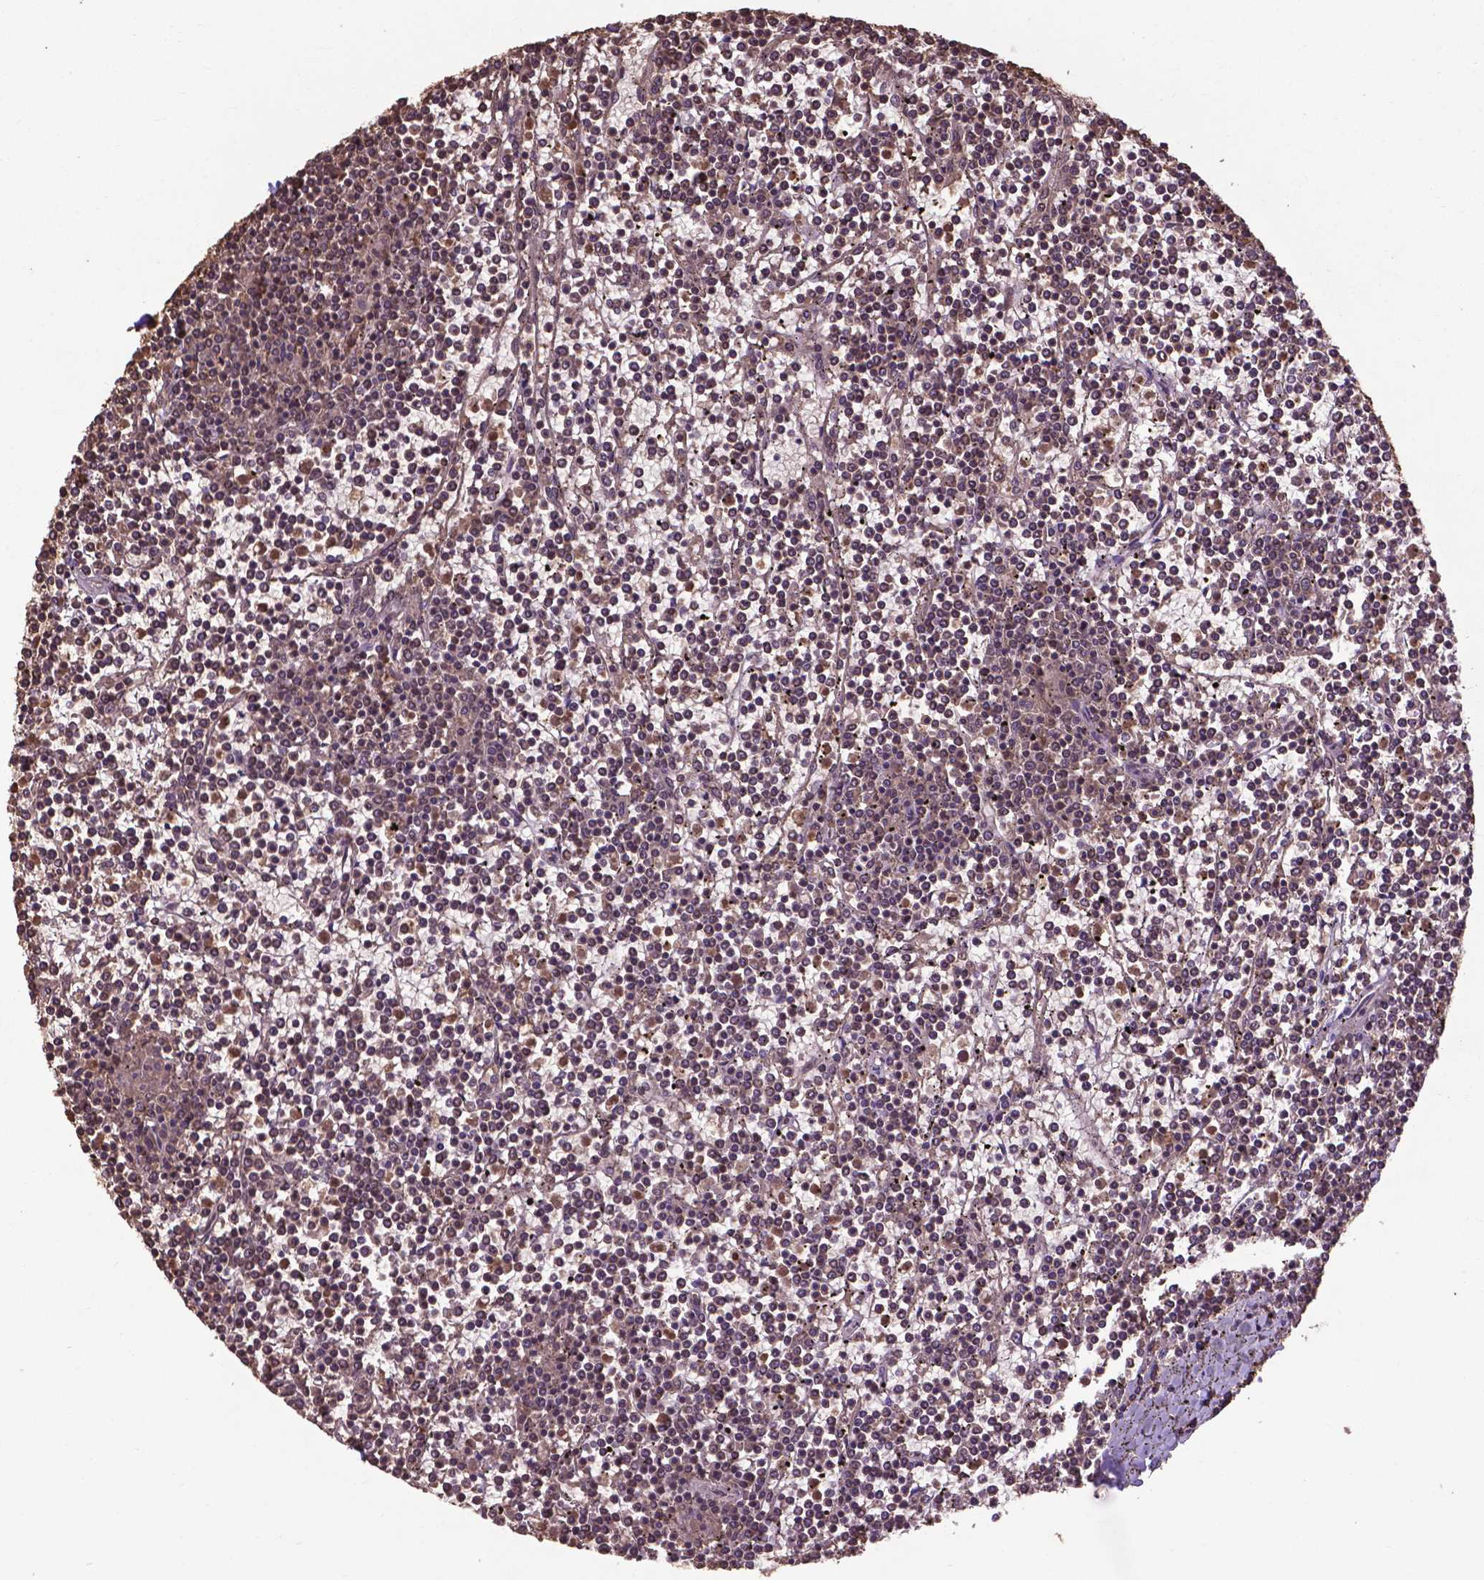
{"staining": {"intensity": "moderate", "quantity": ">75%", "location": "cytoplasmic/membranous,nuclear"}, "tissue": "lymphoma", "cell_type": "Tumor cells", "image_type": "cancer", "snomed": [{"axis": "morphology", "description": "Malignant lymphoma, non-Hodgkin's type, Low grade"}, {"axis": "topography", "description": "Spleen"}], "caption": "Immunohistochemistry (IHC) (DAB (3,3'-diaminobenzidine)) staining of human malignant lymphoma, non-Hodgkin's type (low-grade) reveals moderate cytoplasmic/membranous and nuclear protein expression in approximately >75% of tumor cells.", "gene": "DCAF1", "patient": {"sex": "female", "age": 19}}